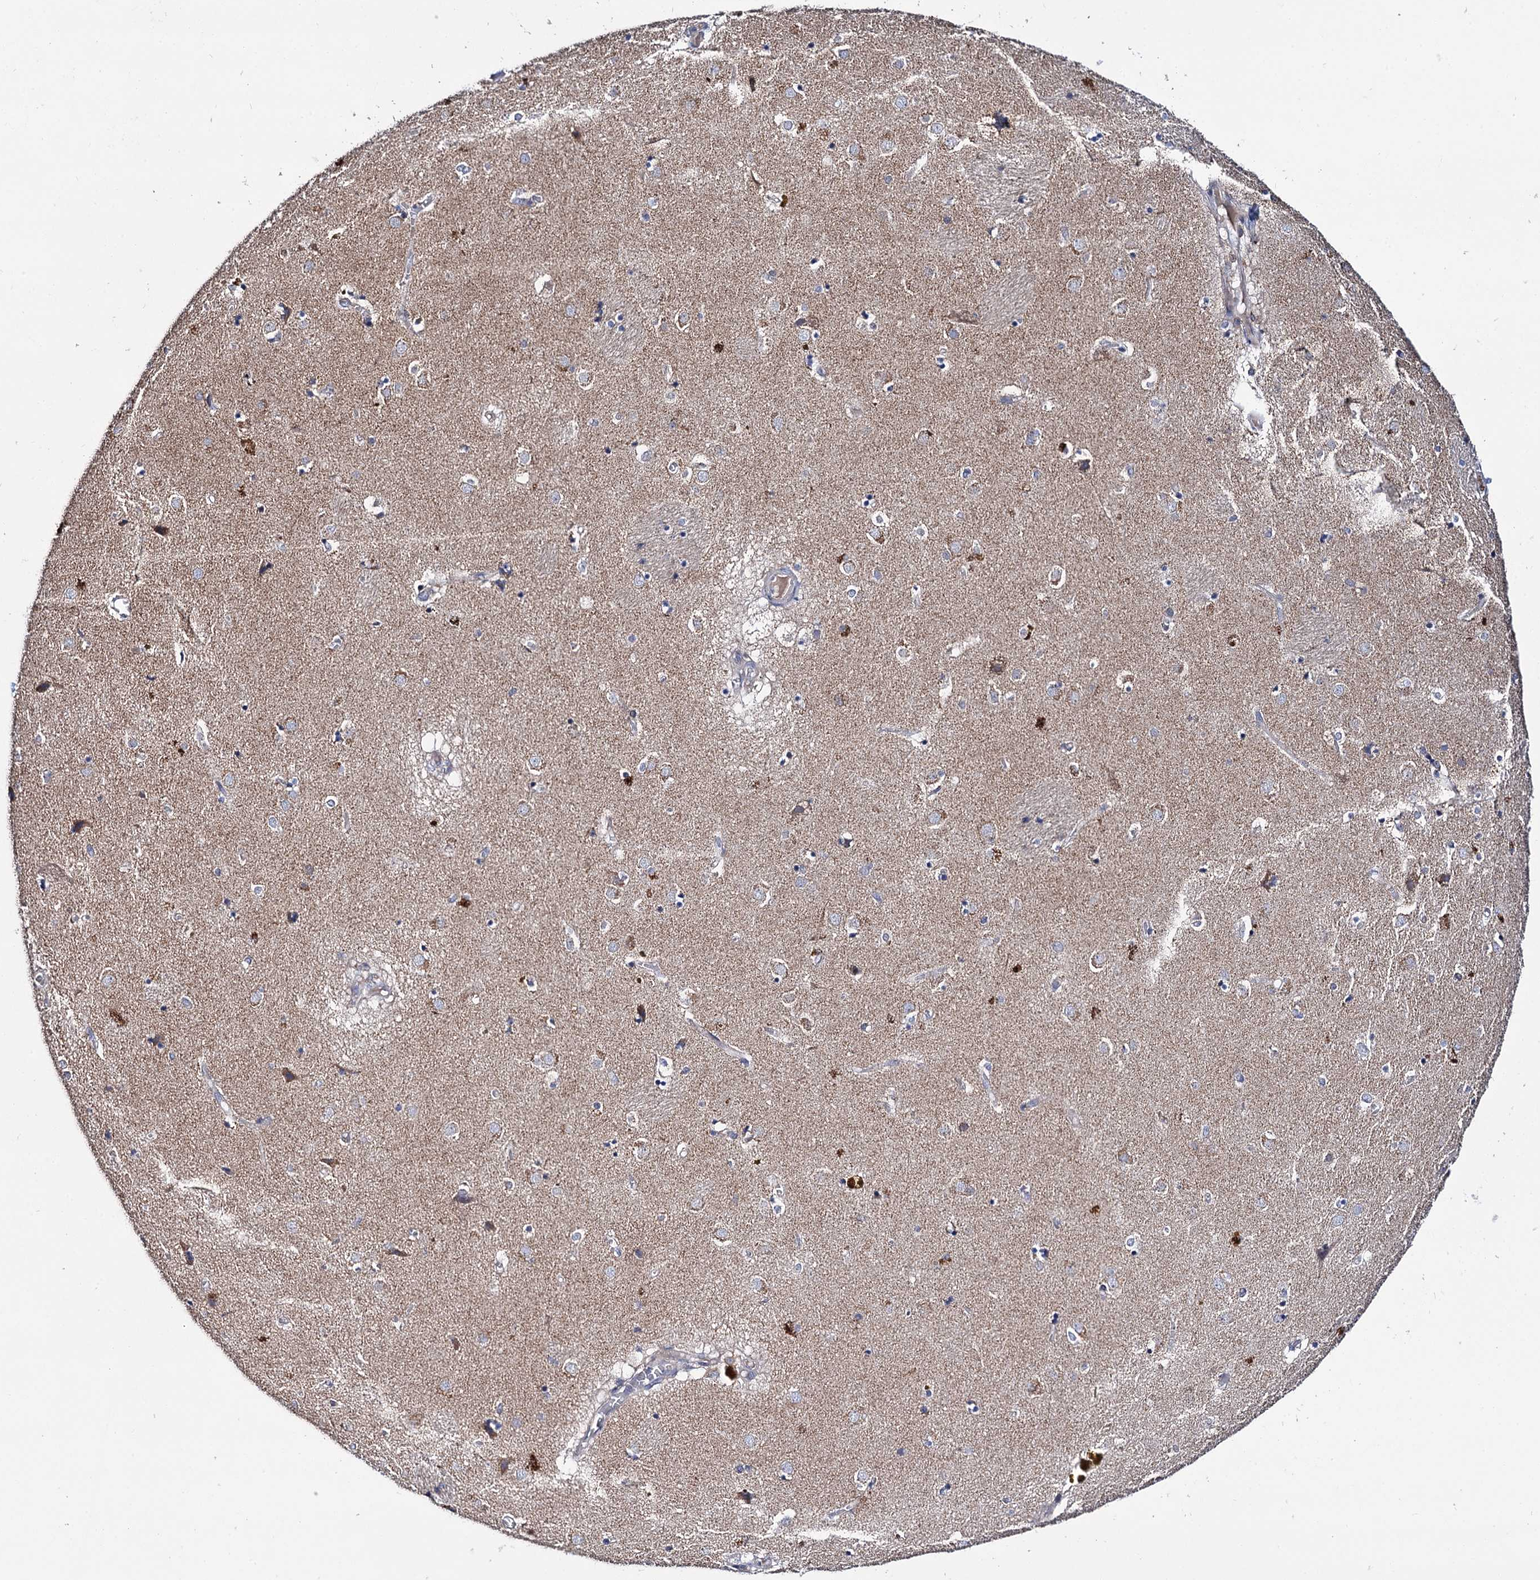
{"staining": {"intensity": "negative", "quantity": "none", "location": "none"}, "tissue": "caudate", "cell_type": "Glial cells", "image_type": "normal", "snomed": [{"axis": "morphology", "description": "Normal tissue, NOS"}, {"axis": "topography", "description": "Lateral ventricle wall"}], "caption": "Immunohistochemical staining of unremarkable human caudate exhibits no significant positivity in glial cells.", "gene": "UBASH3B", "patient": {"sex": "male", "age": 70}}